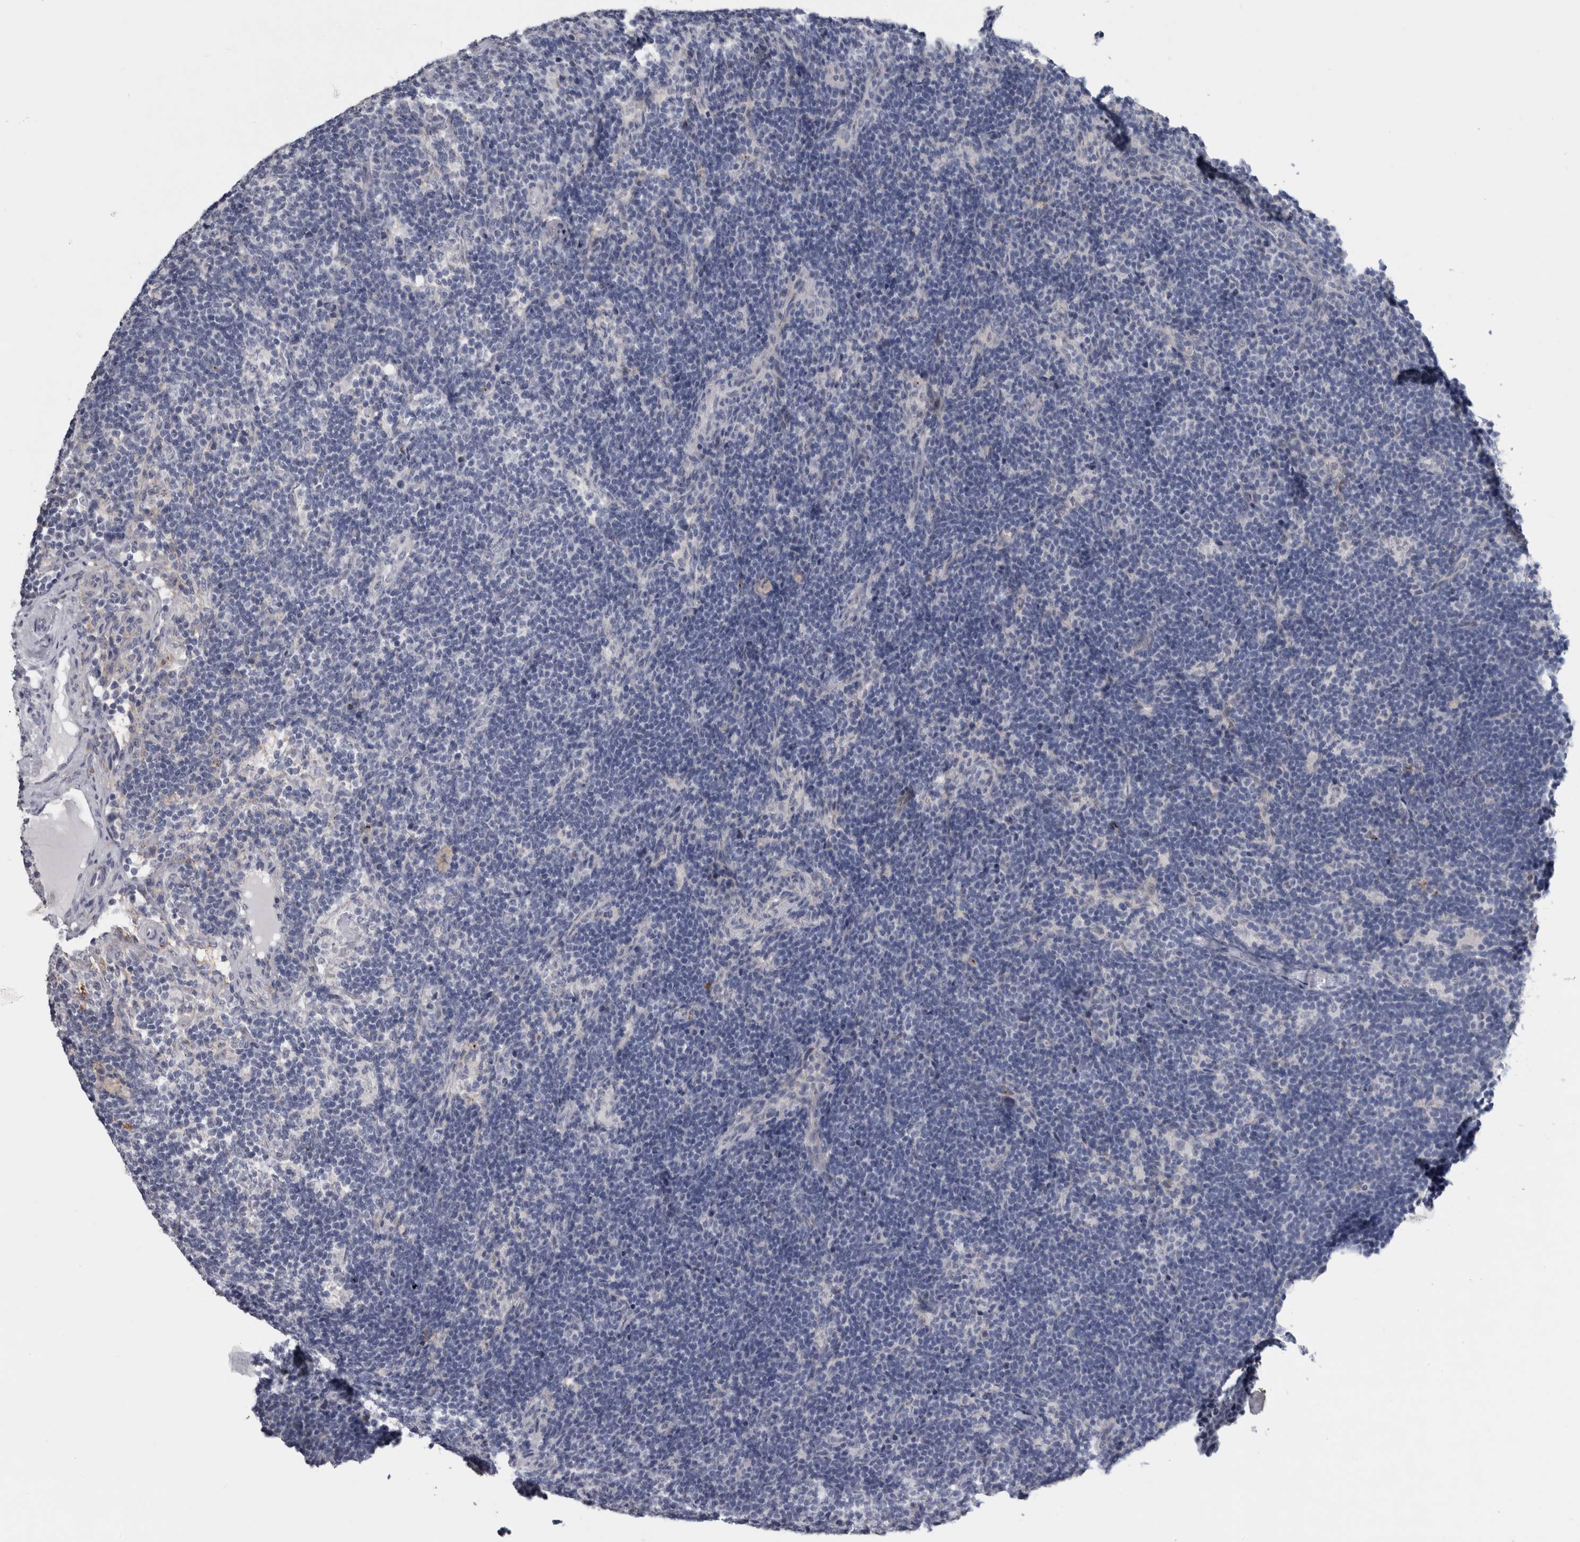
{"staining": {"intensity": "negative", "quantity": "none", "location": "none"}, "tissue": "lymph node", "cell_type": "Germinal center cells", "image_type": "normal", "snomed": [{"axis": "morphology", "description": "Normal tissue, NOS"}, {"axis": "topography", "description": "Lymph node"}], "caption": "Immunohistochemical staining of benign lymph node demonstrates no significant staining in germinal center cells. Nuclei are stained in blue.", "gene": "DNAJC24", "patient": {"sex": "female", "age": 22}}